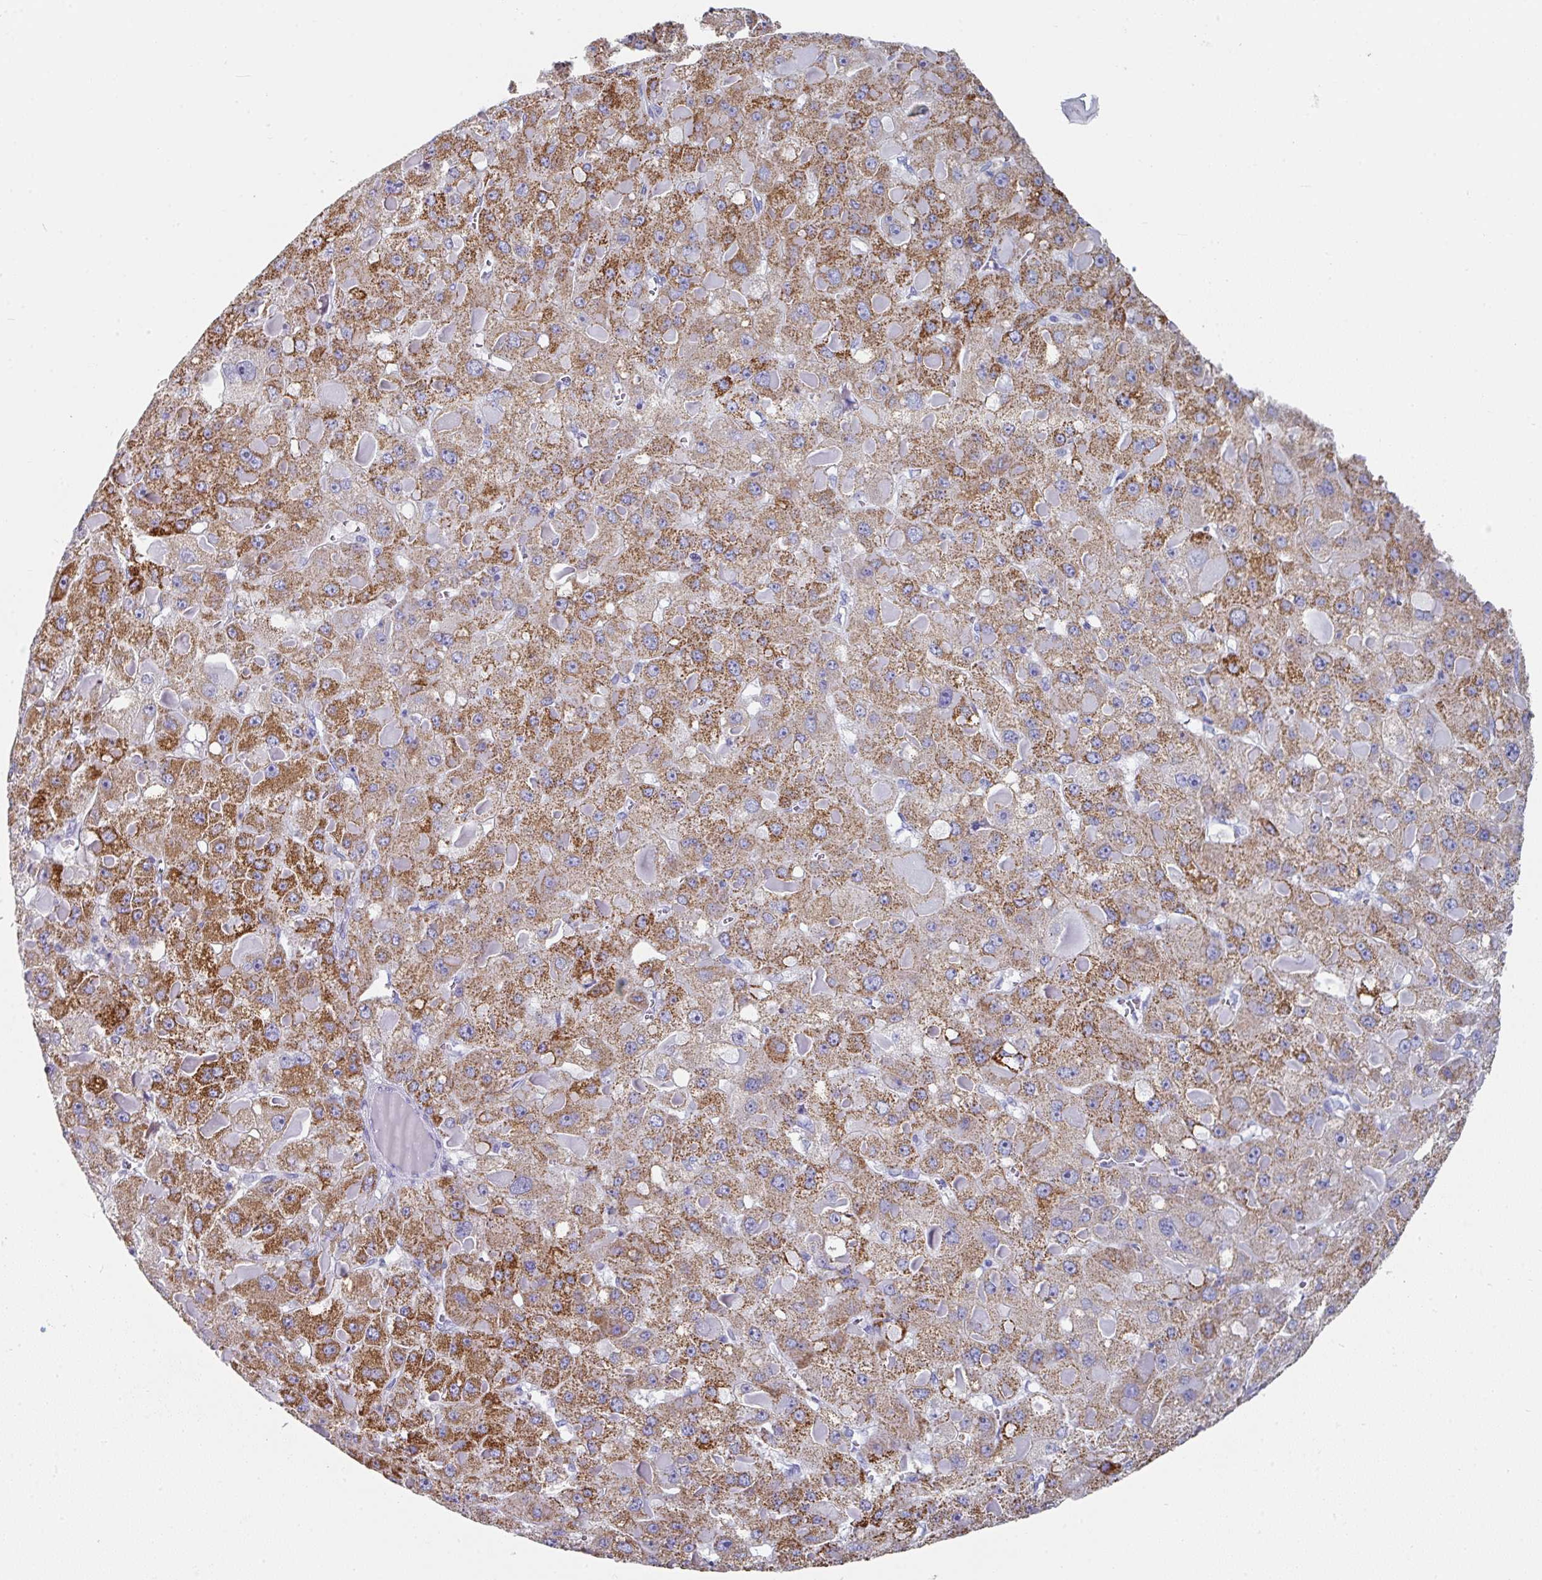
{"staining": {"intensity": "moderate", "quantity": ">75%", "location": "cytoplasmic/membranous"}, "tissue": "liver cancer", "cell_type": "Tumor cells", "image_type": "cancer", "snomed": [{"axis": "morphology", "description": "Carcinoma, Hepatocellular, NOS"}, {"axis": "topography", "description": "Liver"}], "caption": "IHC (DAB) staining of liver cancer (hepatocellular carcinoma) shows moderate cytoplasmic/membranous protein staining in about >75% of tumor cells.", "gene": "SETBP1", "patient": {"sex": "female", "age": 73}}